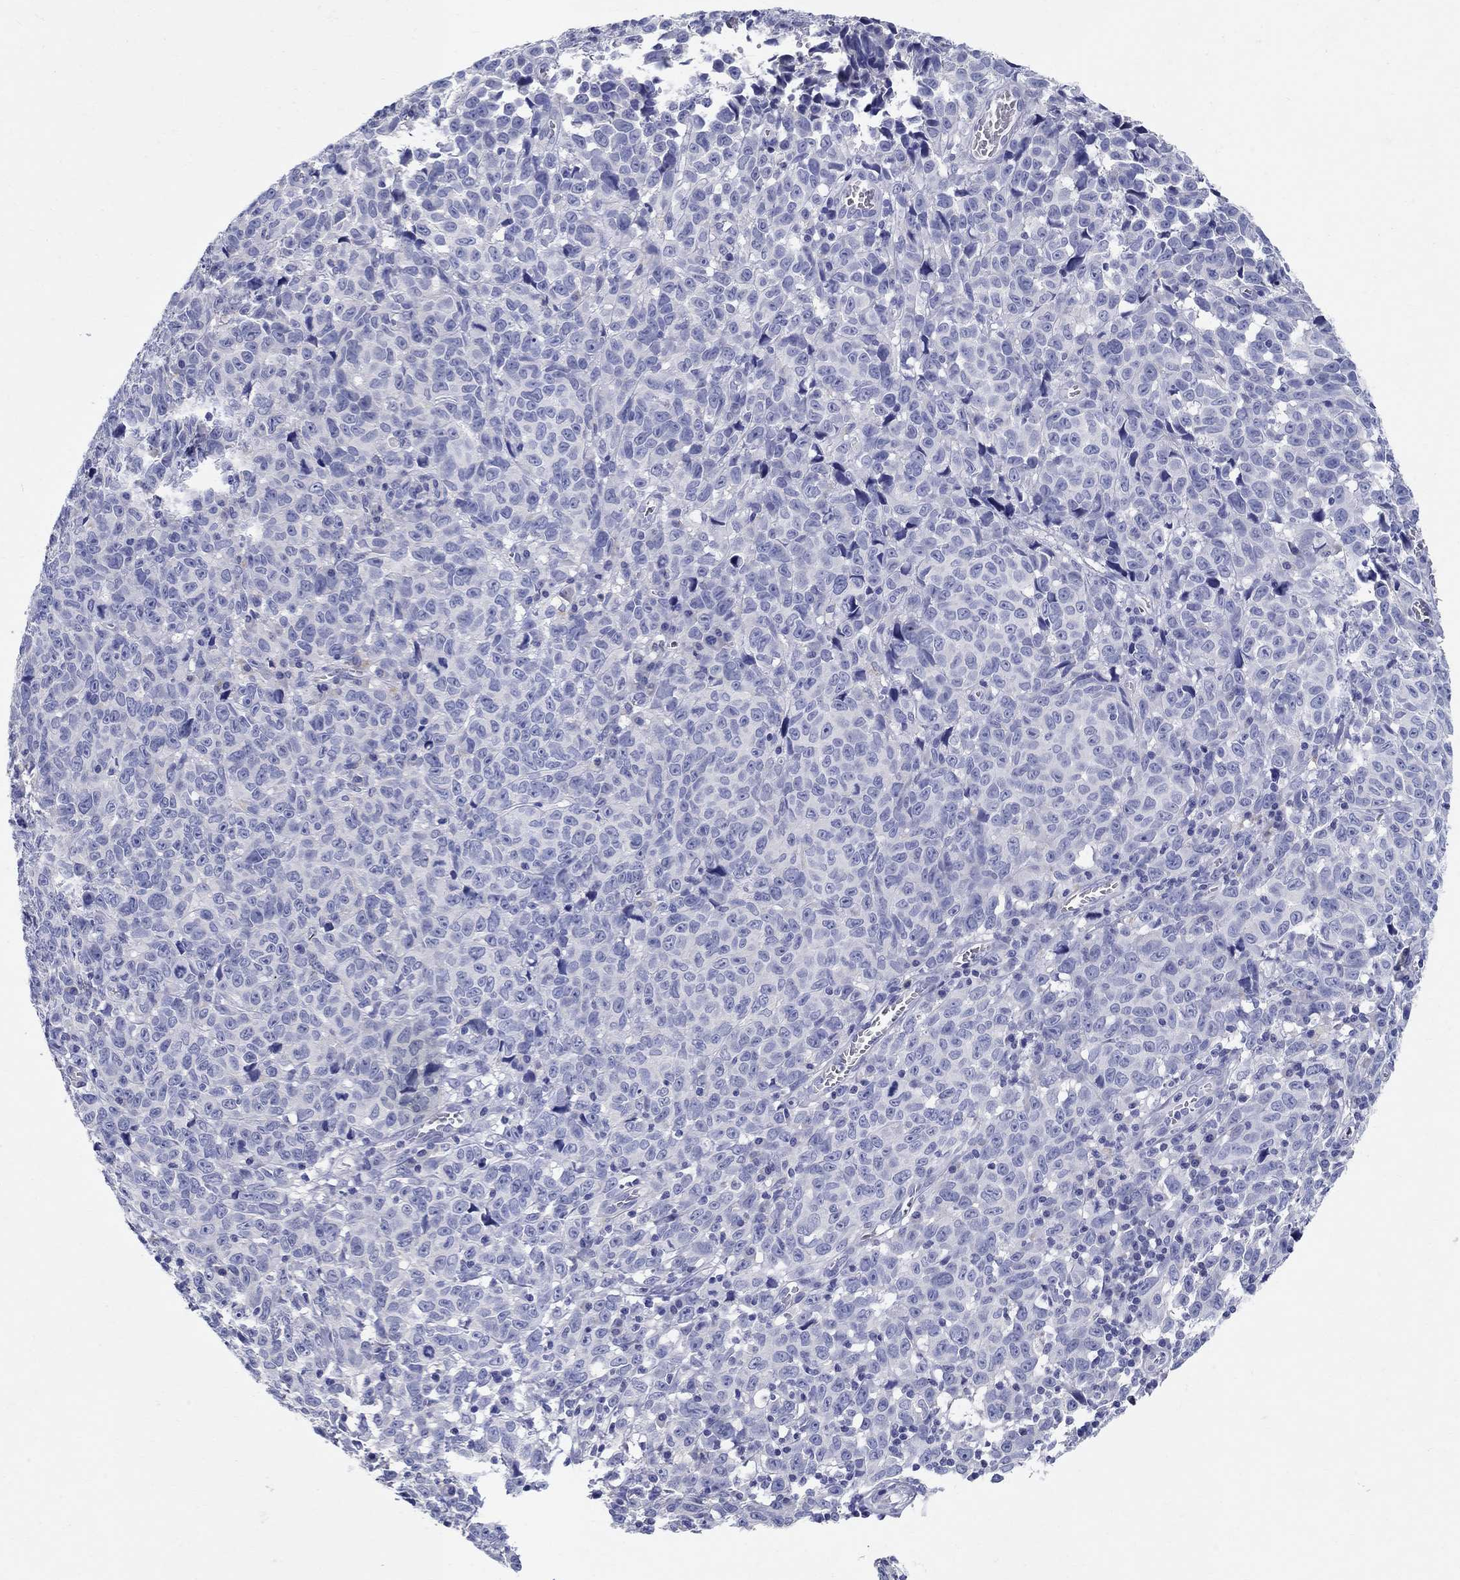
{"staining": {"intensity": "negative", "quantity": "none", "location": "none"}, "tissue": "melanoma", "cell_type": "Tumor cells", "image_type": "cancer", "snomed": [{"axis": "morphology", "description": "Malignant melanoma, NOS"}, {"axis": "topography", "description": "Vulva, labia, clitoris and Bartholin´s gland, NO"}], "caption": "There is no significant positivity in tumor cells of malignant melanoma.", "gene": "CRYGD", "patient": {"sex": "female", "age": 75}}